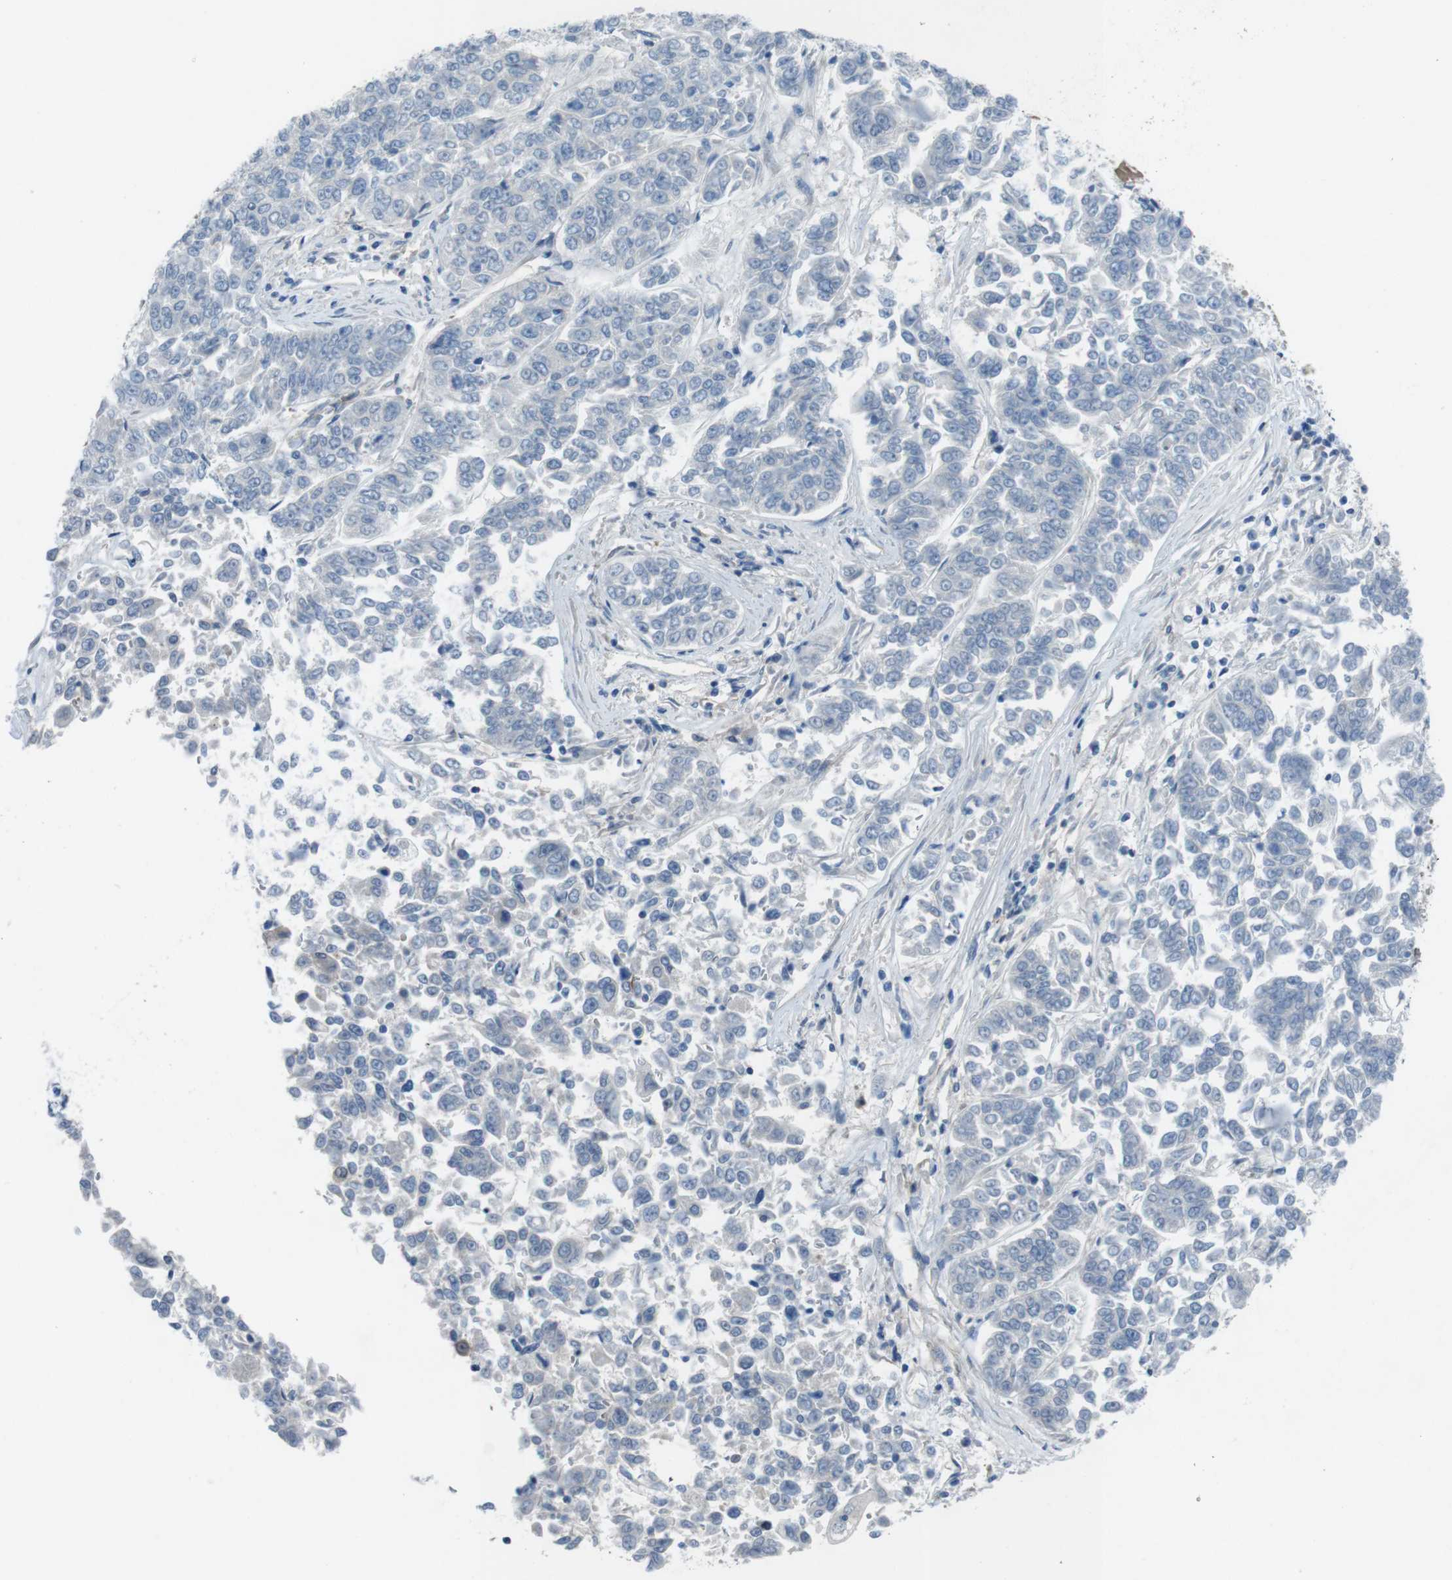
{"staining": {"intensity": "negative", "quantity": "none", "location": "none"}, "tissue": "lung cancer", "cell_type": "Tumor cells", "image_type": "cancer", "snomed": [{"axis": "morphology", "description": "Adenocarcinoma, NOS"}, {"axis": "topography", "description": "Lung"}], "caption": "Immunohistochemistry (IHC) micrograph of neoplastic tissue: lung cancer (adenocarcinoma) stained with DAB (3,3'-diaminobenzidine) exhibits no significant protein staining in tumor cells. Nuclei are stained in blue.", "gene": "ANK2", "patient": {"sex": "male", "age": 84}}